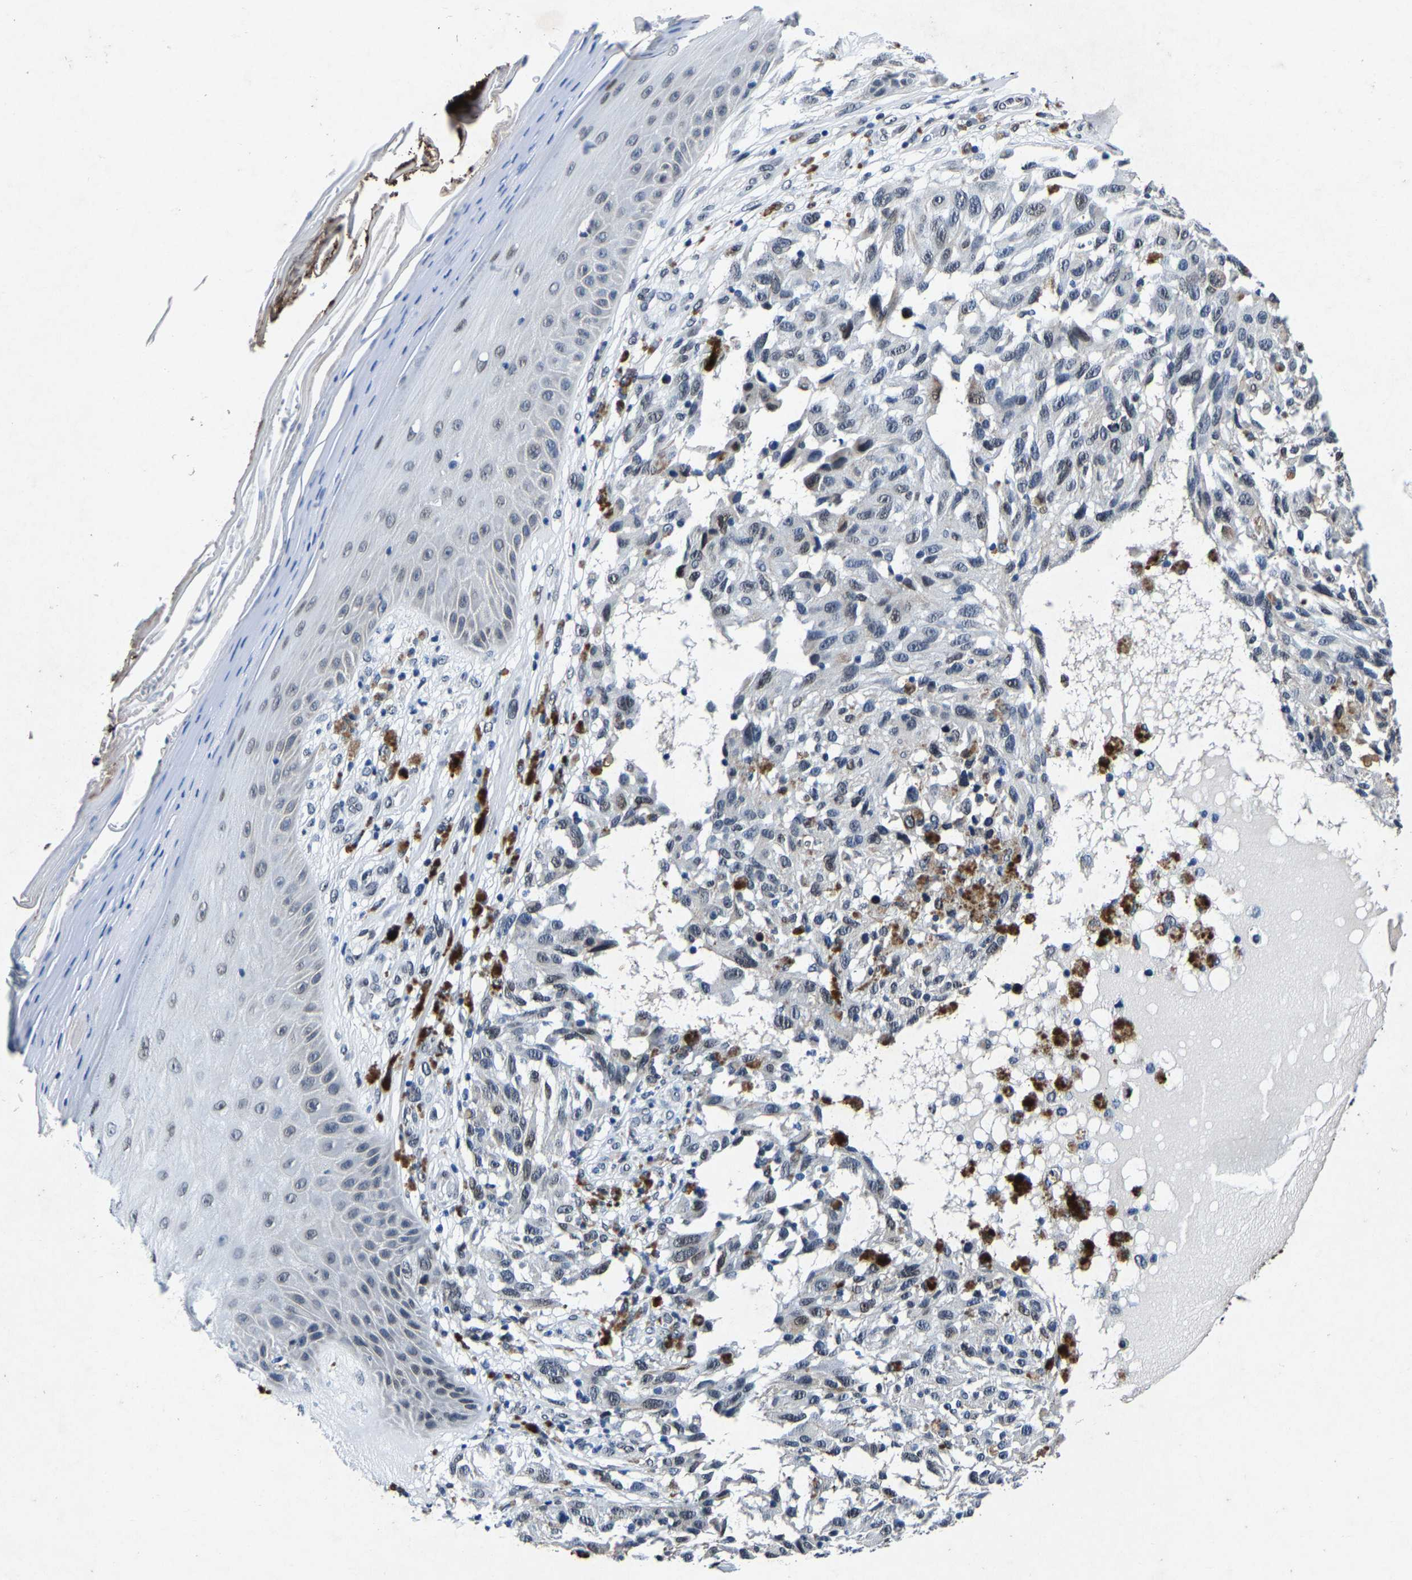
{"staining": {"intensity": "weak", "quantity": "<25%", "location": "nuclear"}, "tissue": "melanoma", "cell_type": "Tumor cells", "image_type": "cancer", "snomed": [{"axis": "morphology", "description": "Malignant melanoma, NOS"}, {"axis": "topography", "description": "Skin"}], "caption": "Immunohistochemistry (IHC) micrograph of neoplastic tissue: human melanoma stained with DAB demonstrates no significant protein staining in tumor cells.", "gene": "UBN2", "patient": {"sex": "female", "age": 73}}